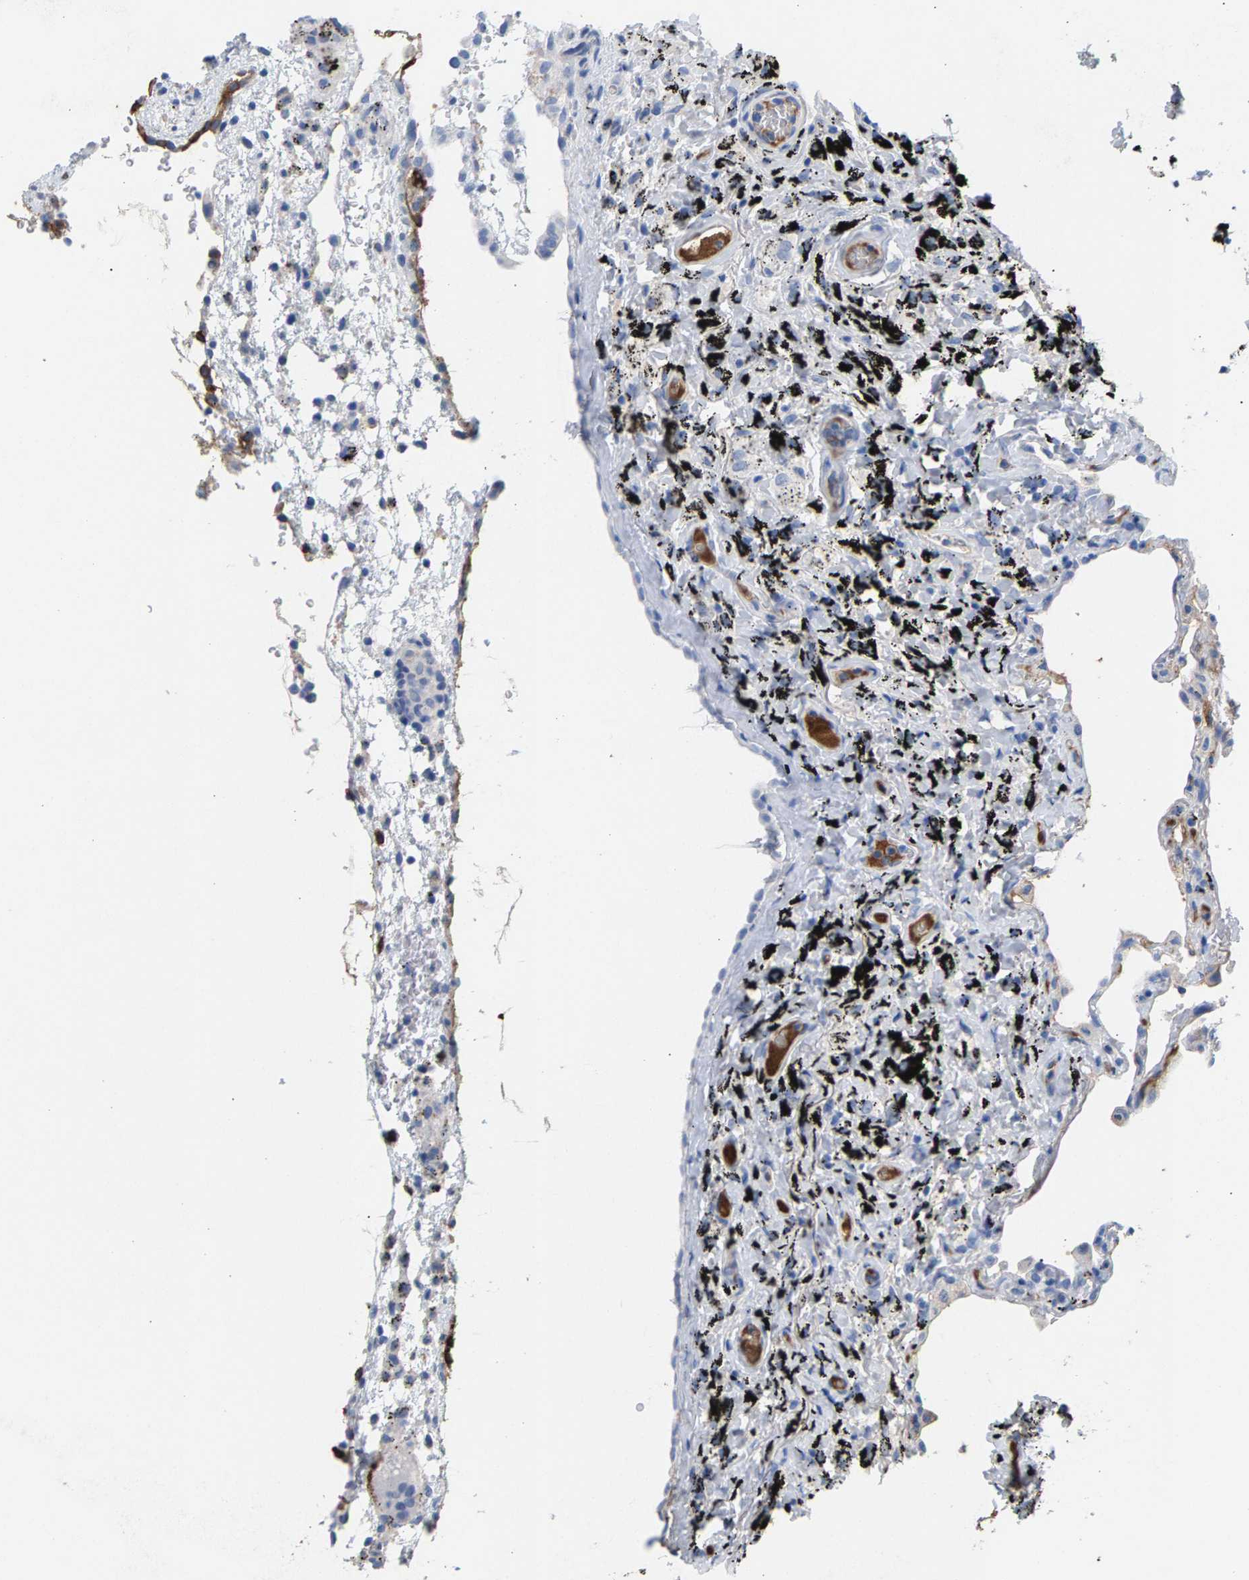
{"staining": {"intensity": "negative", "quantity": "none", "location": "none"}, "tissue": "lung", "cell_type": "Alveolar cells", "image_type": "normal", "snomed": [{"axis": "morphology", "description": "Normal tissue, NOS"}, {"axis": "topography", "description": "Lung"}], "caption": "The image reveals no significant expression in alveolar cells of lung.", "gene": "APOH", "patient": {"sex": "male", "age": 59}}